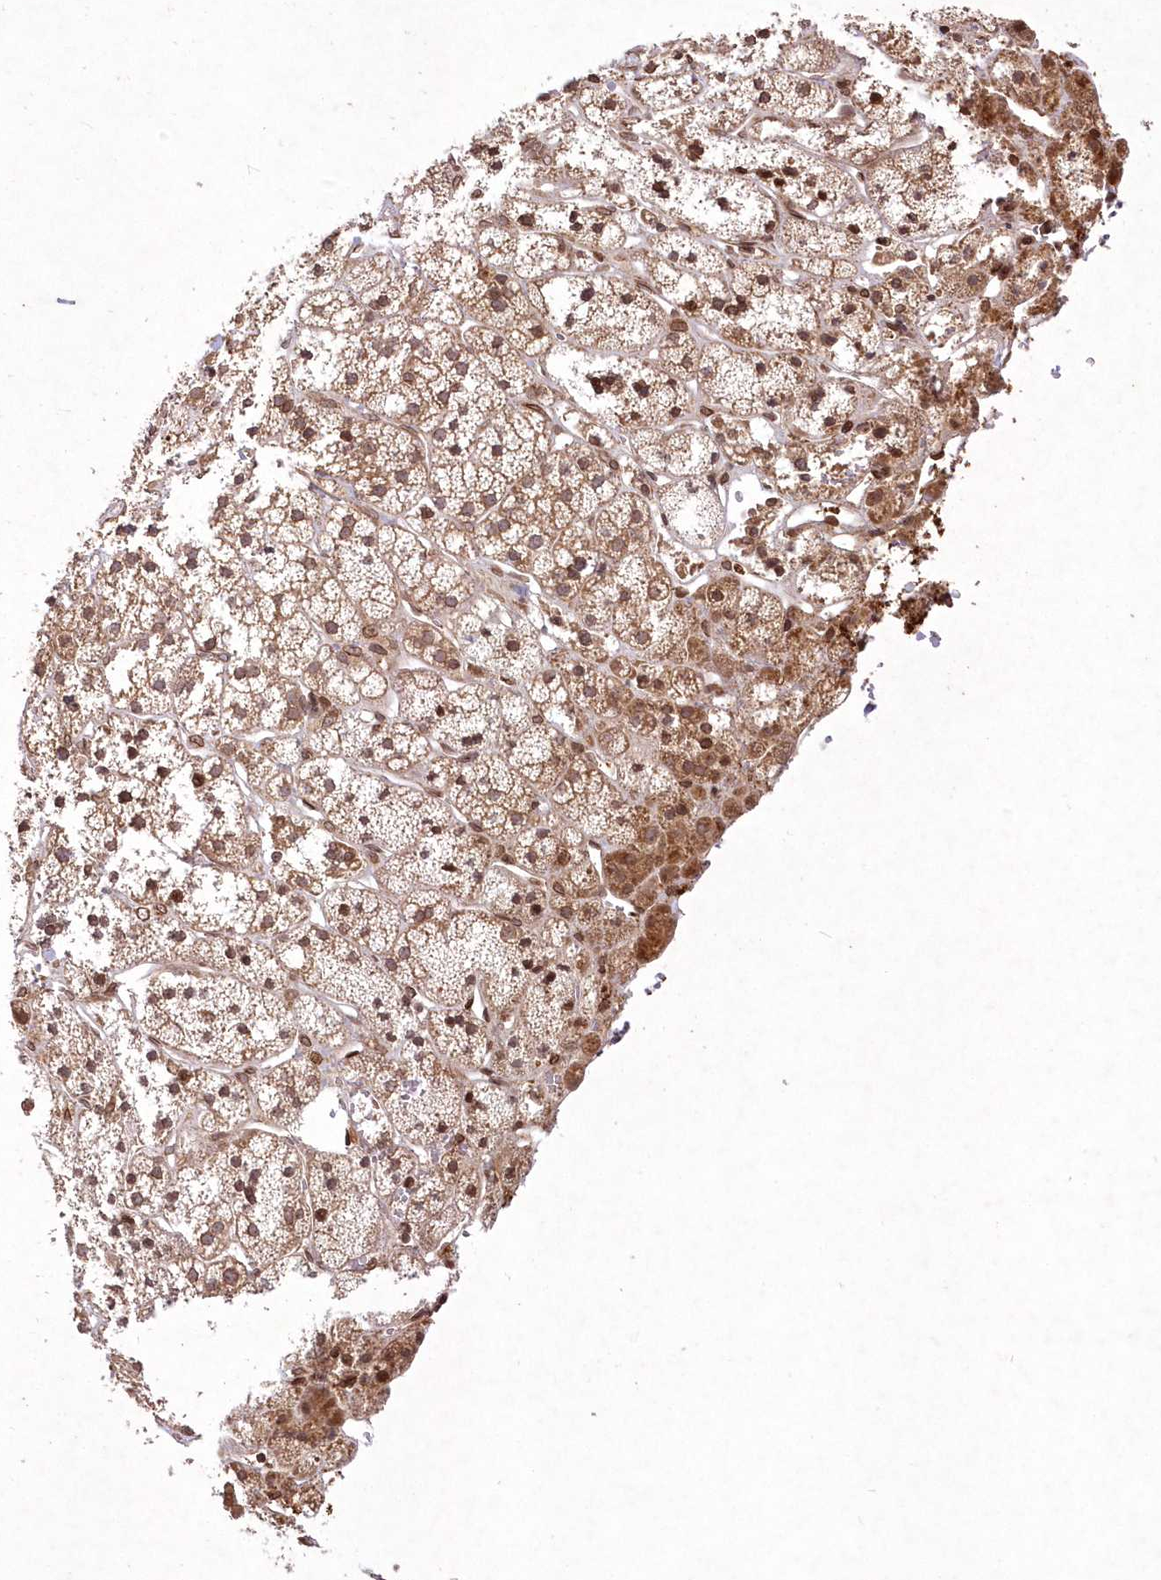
{"staining": {"intensity": "moderate", "quantity": ">75%", "location": "cytoplasmic/membranous,nuclear"}, "tissue": "adrenal gland", "cell_type": "Glandular cells", "image_type": "normal", "snomed": [{"axis": "morphology", "description": "Normal tissue, NOS"}, {"axis": "topography", "description": "Adrenal gland"}], "caption": "Approximately >75% of glandular cells in unremarkable adrenal gland demonstrate moderate cytoplasmic/membranous,nuclear protein staining as visualized by brown immunohistochemical staining.", "gene": "DNAJC27", "patient": {"sex": "male", "age": 56}}